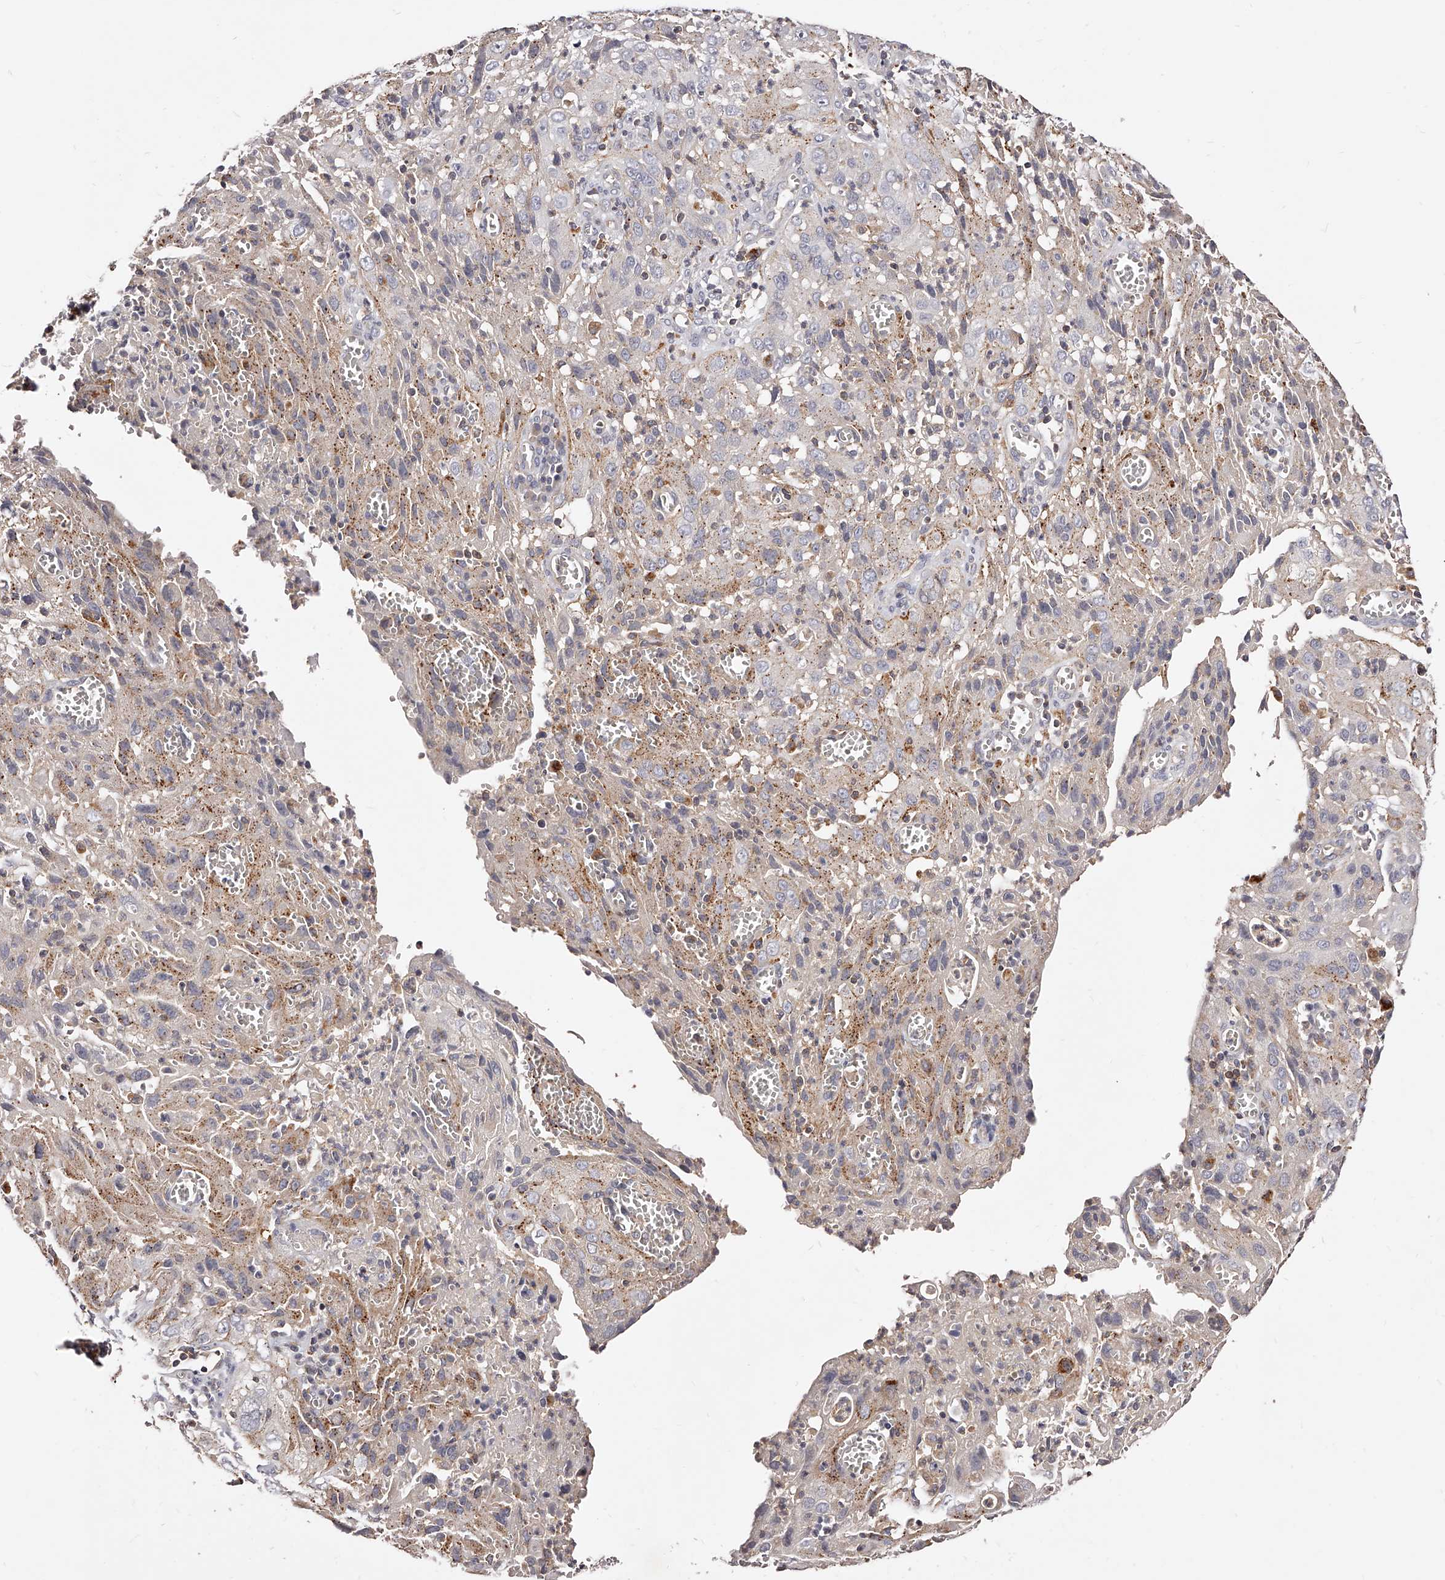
{"staining": {"intensity": "weak", "quantity": "<25%", "location": "cytoplasmic/membranous"}, "tissue": "cervical cancer", "cell_type": "Tumor cells", "image_type": "cancer", "snomed": [{"axis": "morphology", "description": "Squamous cell carcinoma, NOS"}, {"axis": "topography", "description": "Cervix"}], "caption": "This photomicrograph is of squamous cell carcinoma (cervical) stained with immunohistochemistry (IHC) to label a protein in brown with the nuclei are counter-stained blue. There is no expression in tumor cells.", "gene": "PHACTR1", "patient": {"sex": "female", "age": 32}}